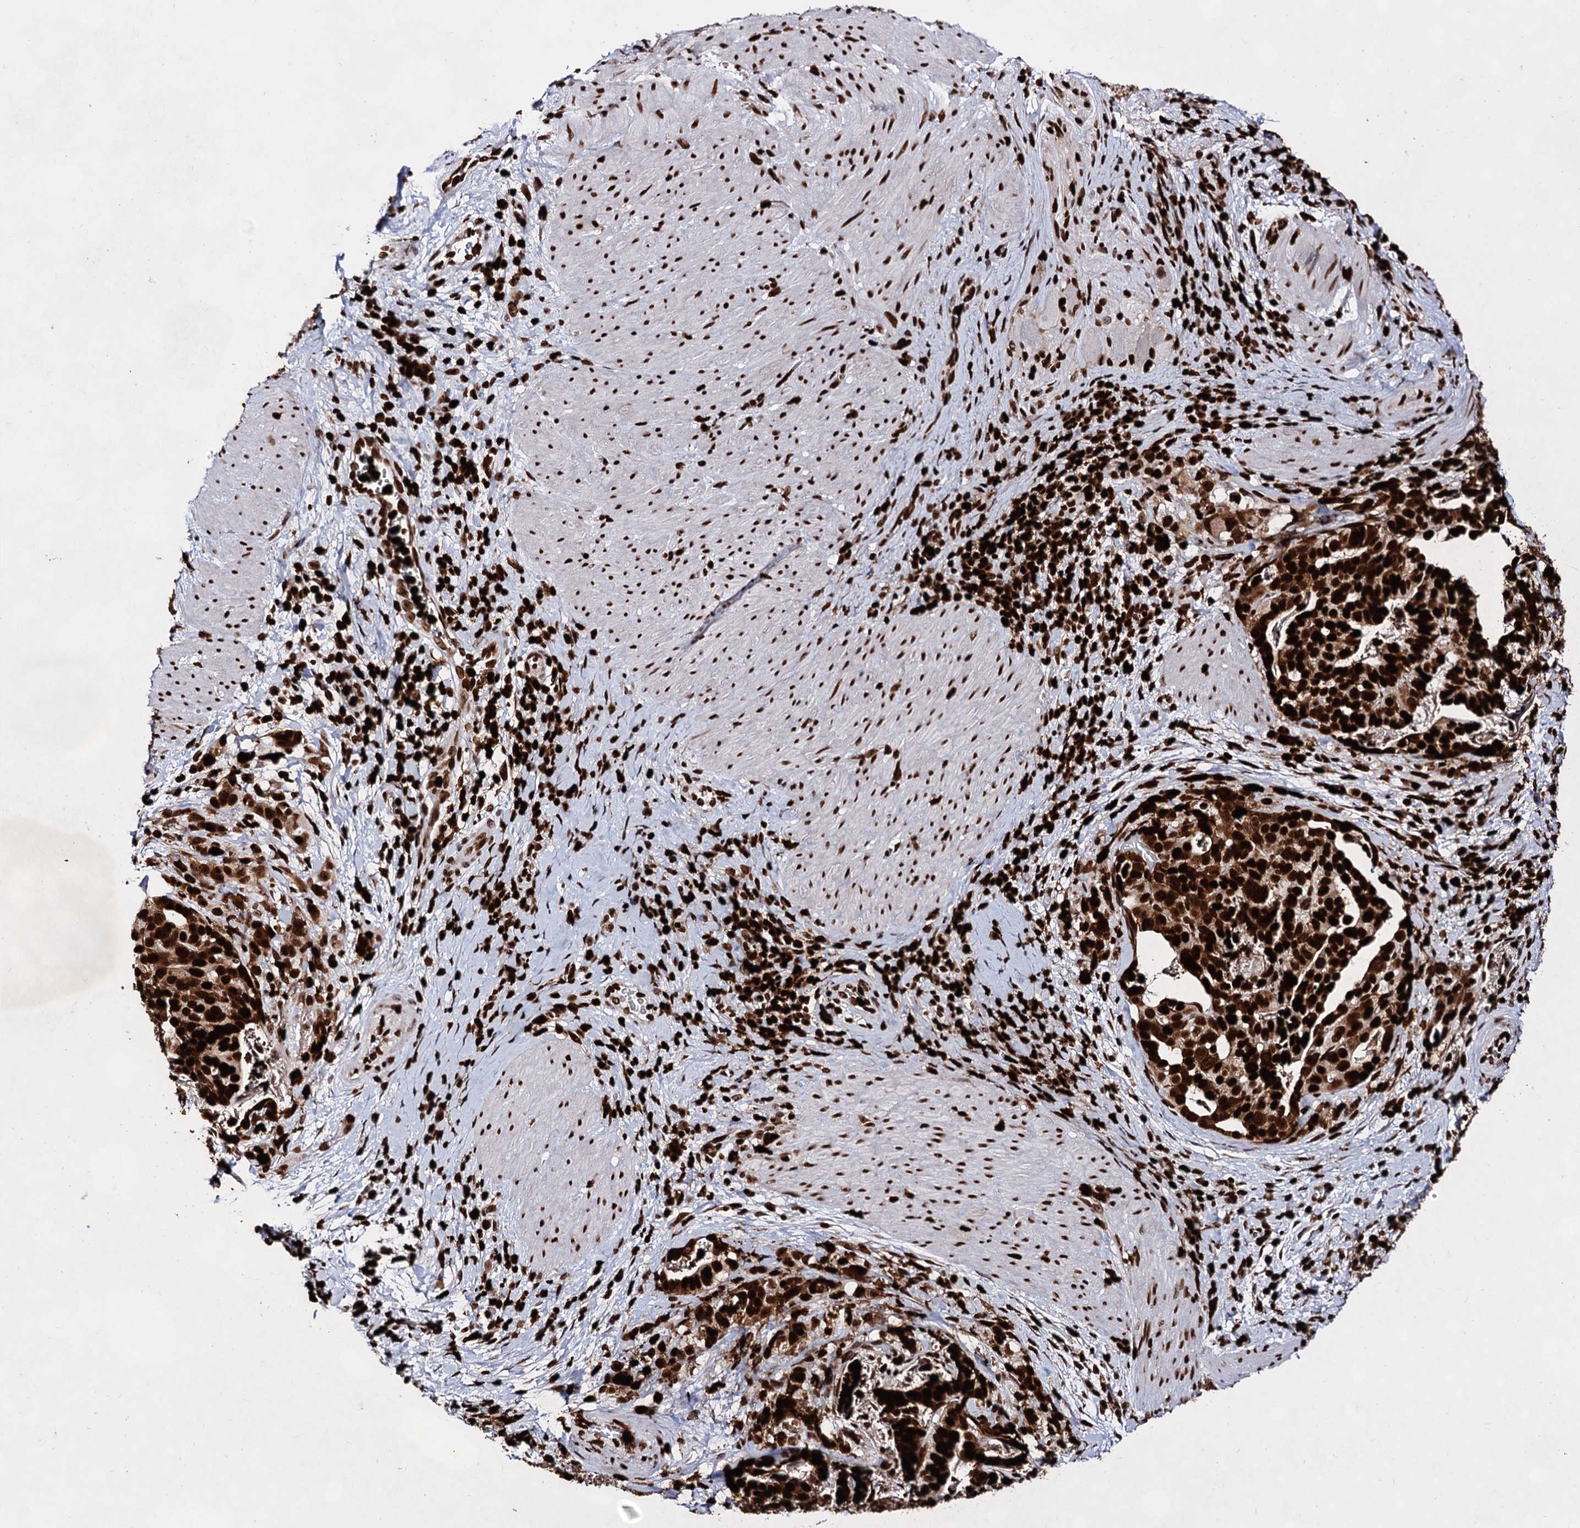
{"staining": {"intensity": "strong", "quantity": ">75%", "location": "nuclear"}, "tissue": "stomach cancer", "cell_type": "Tumor cells", "image_type": "cancer", "snomed": [{"axis": "morphology", "description": "Adenocarcinoma, NOS"}, {"axis": "topography", "description": "Stomach"}], "caption": "Adenocarcinoma (stomach) was stained to show a protein in brown. There is high levels of strong nuclear positivity in about >75% of tumor cells.", "gene": "HMGB2", "patient": {"sex": "male", "age": 48}}